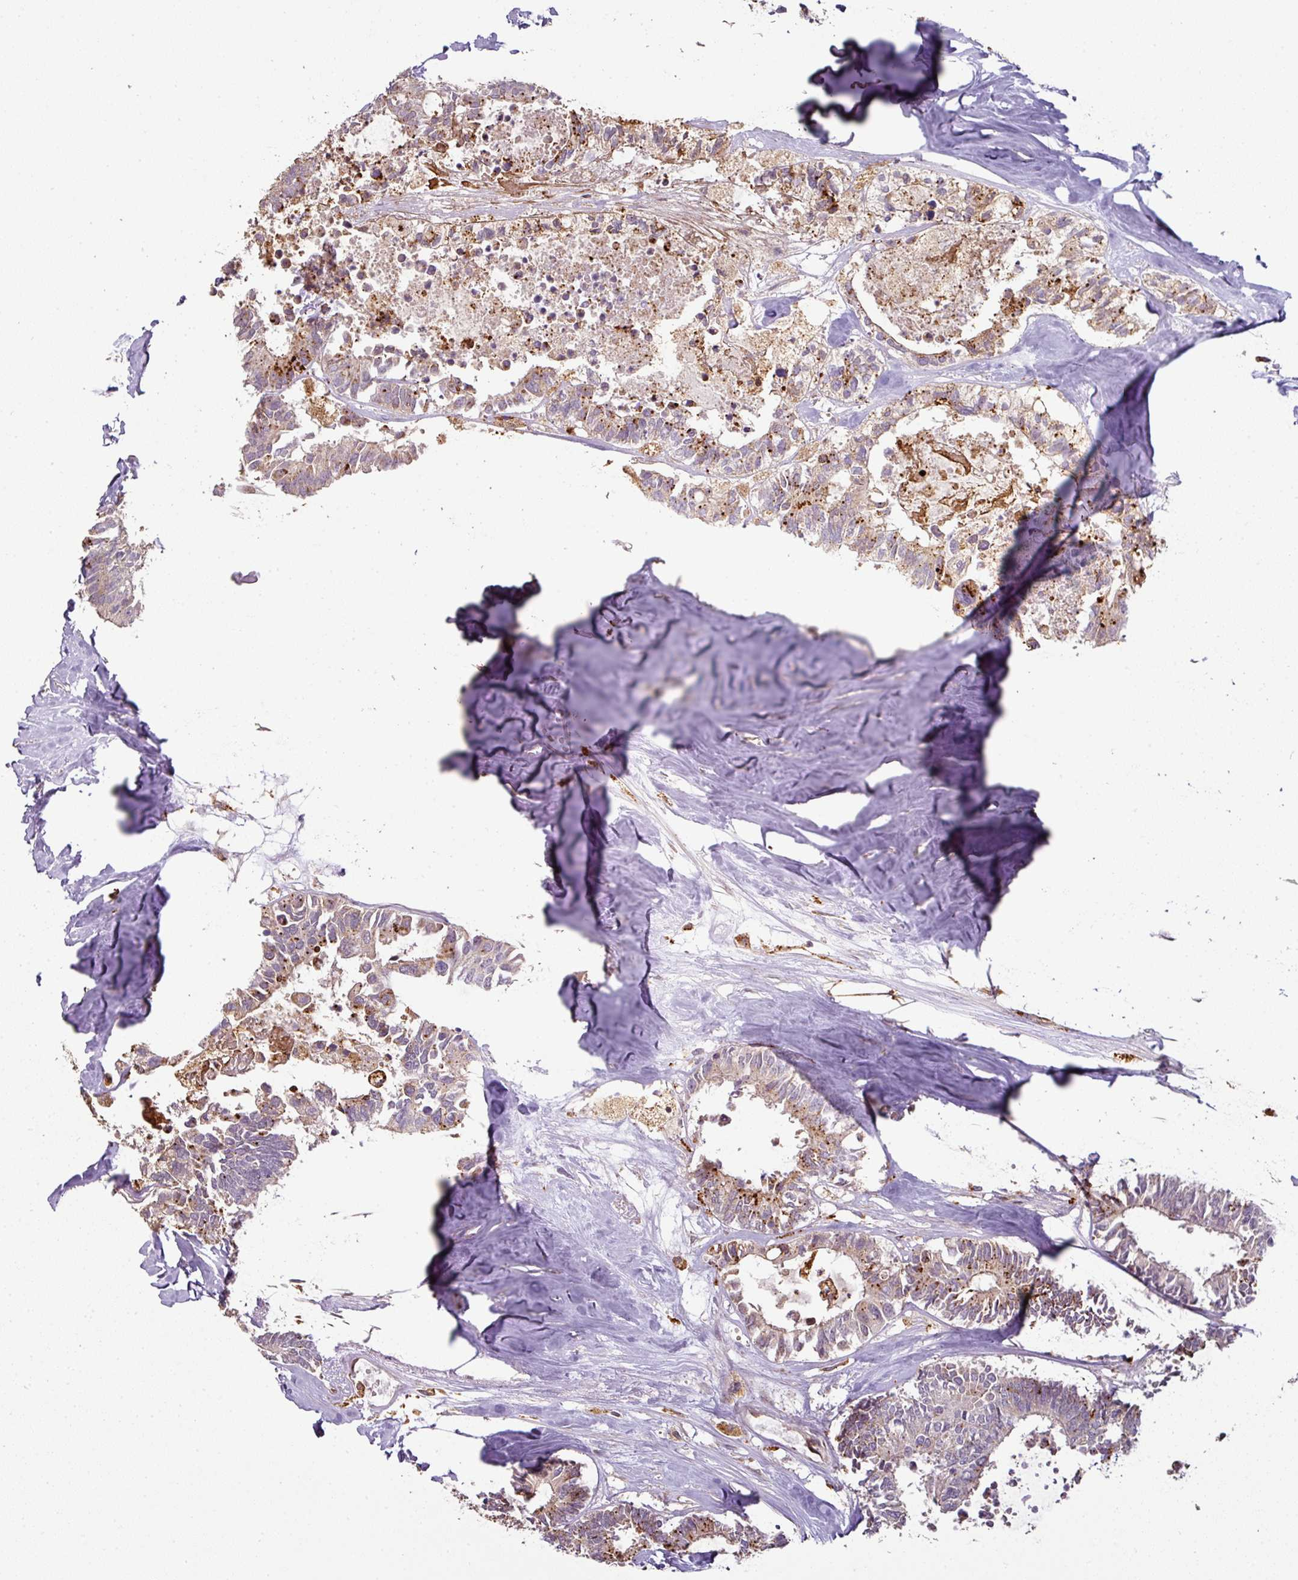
{"staining": {"intensity": "moderate", "quantity": "<25%", "location": "cytoplasmic/membranous"}, "tissue": "colorectal cancer", "cell_type": "Tumor cells", "image_type": "cancer", "snomed": [{"axis": "morphology", "description": "Adenocarcinoma, NOS"}, {"axis": "topography", "description": "Colon"}, {"axis": "topography", "description": "Rectum"}], "caption": "Human colorectal cancer (adenocarcinoma) stained for a protein (brown) demonstrates moderate cytoplasmic/membranous positive staining in approximately <25% of tumor cells.", "gene": "CXCR5", "patient": {"sex": "male", "age": 57}}